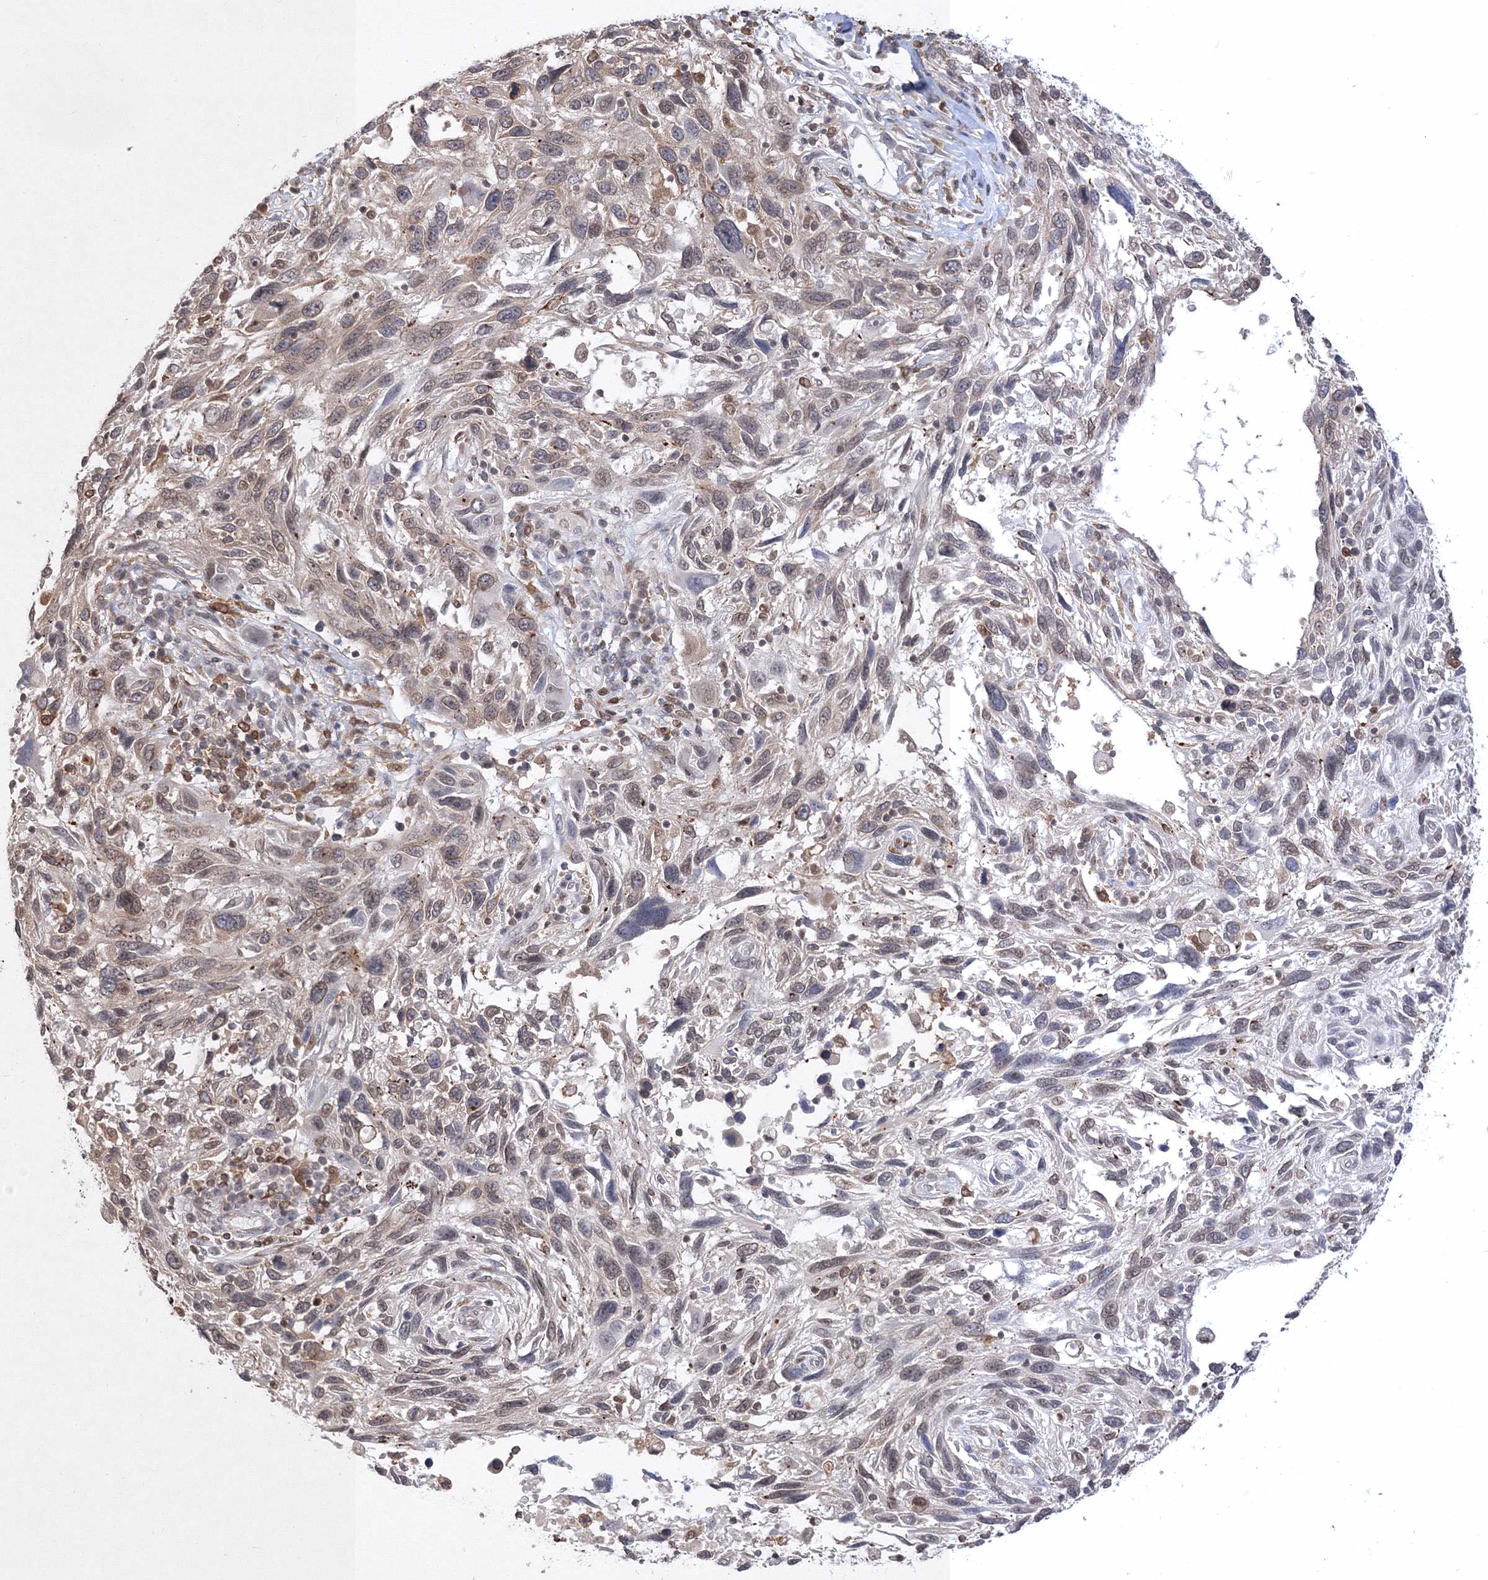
{"staining": {"intensity": "weak", "quantity": "<25%", "location": "nuclear"}, "tissue": "melanoma", "cell_type": "Tumor cells", "image_type": "cancer", "snomed": [{"axis": "morphology", "description": "Malignant melanoma, NOS"}, {"axis": "topography", "description": "Skin"}], "caption": "Tumor cells are negative for brown protein staining in melanoma.", "gene": "TMEM50B", "patient": {"sex": "male", "age": 53}}